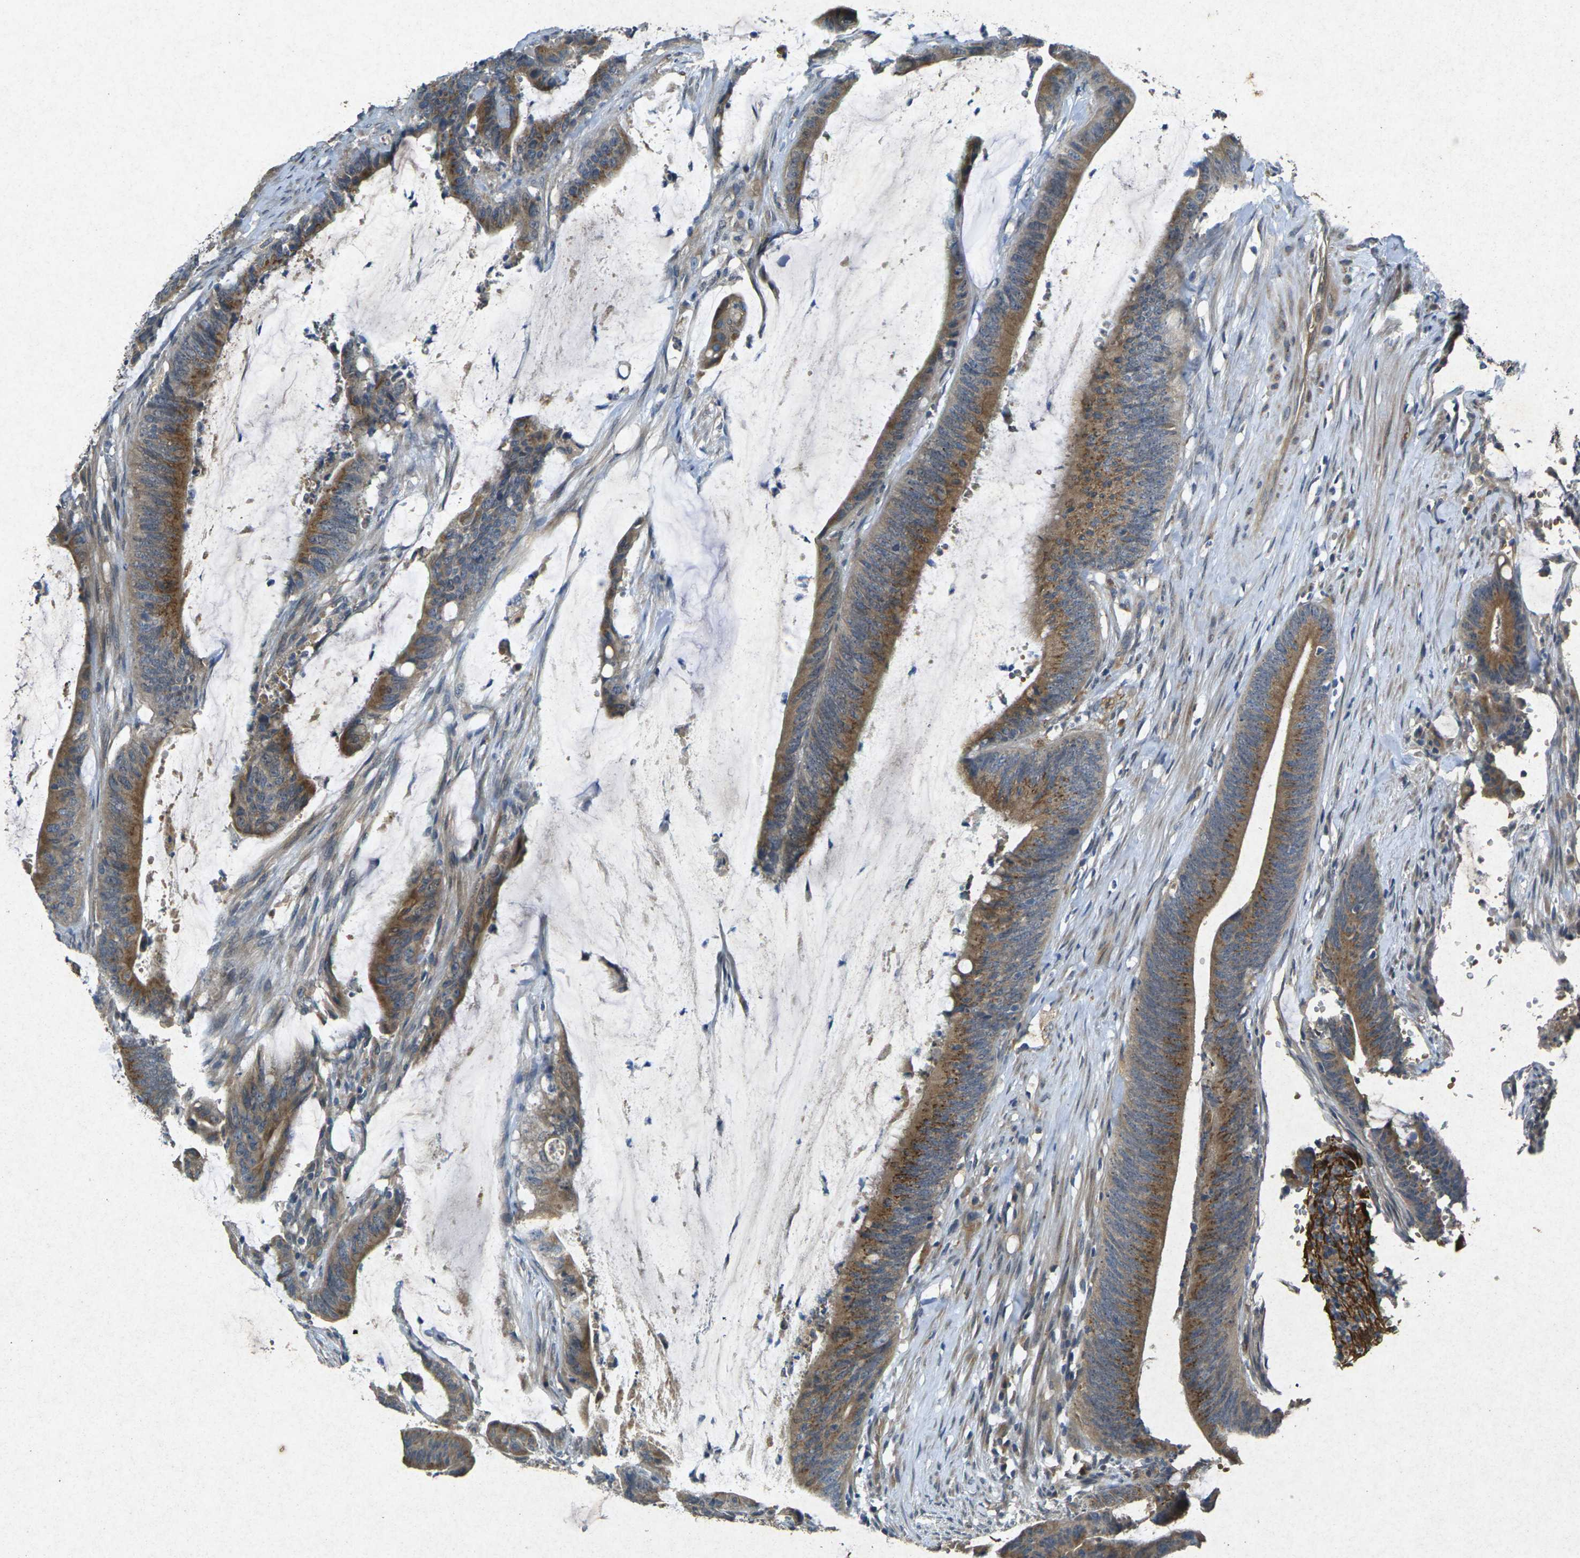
{"staining": {"intensity": "moderate", "quantity": ">75%", "location": "cytoplasmic/membranous"}, "tissue": "colorectal cancer", "cell_type": "Tumor cells", "image_type": "cancer", "snomed": [{"axis": "morphology", "description": "Adenocarcinoma, NOS"}, {"axis": "topography", "description": "Rectum"}], "caption": "About >75% of tumor cells in colorectal cancer (adenocarcinoma) display moderate cytoplasmic/membranous protein expression as visualized by brown immunohistochemical staining.", "gene": "RGMA", "patient": {"sex": "female", "age": 66}}